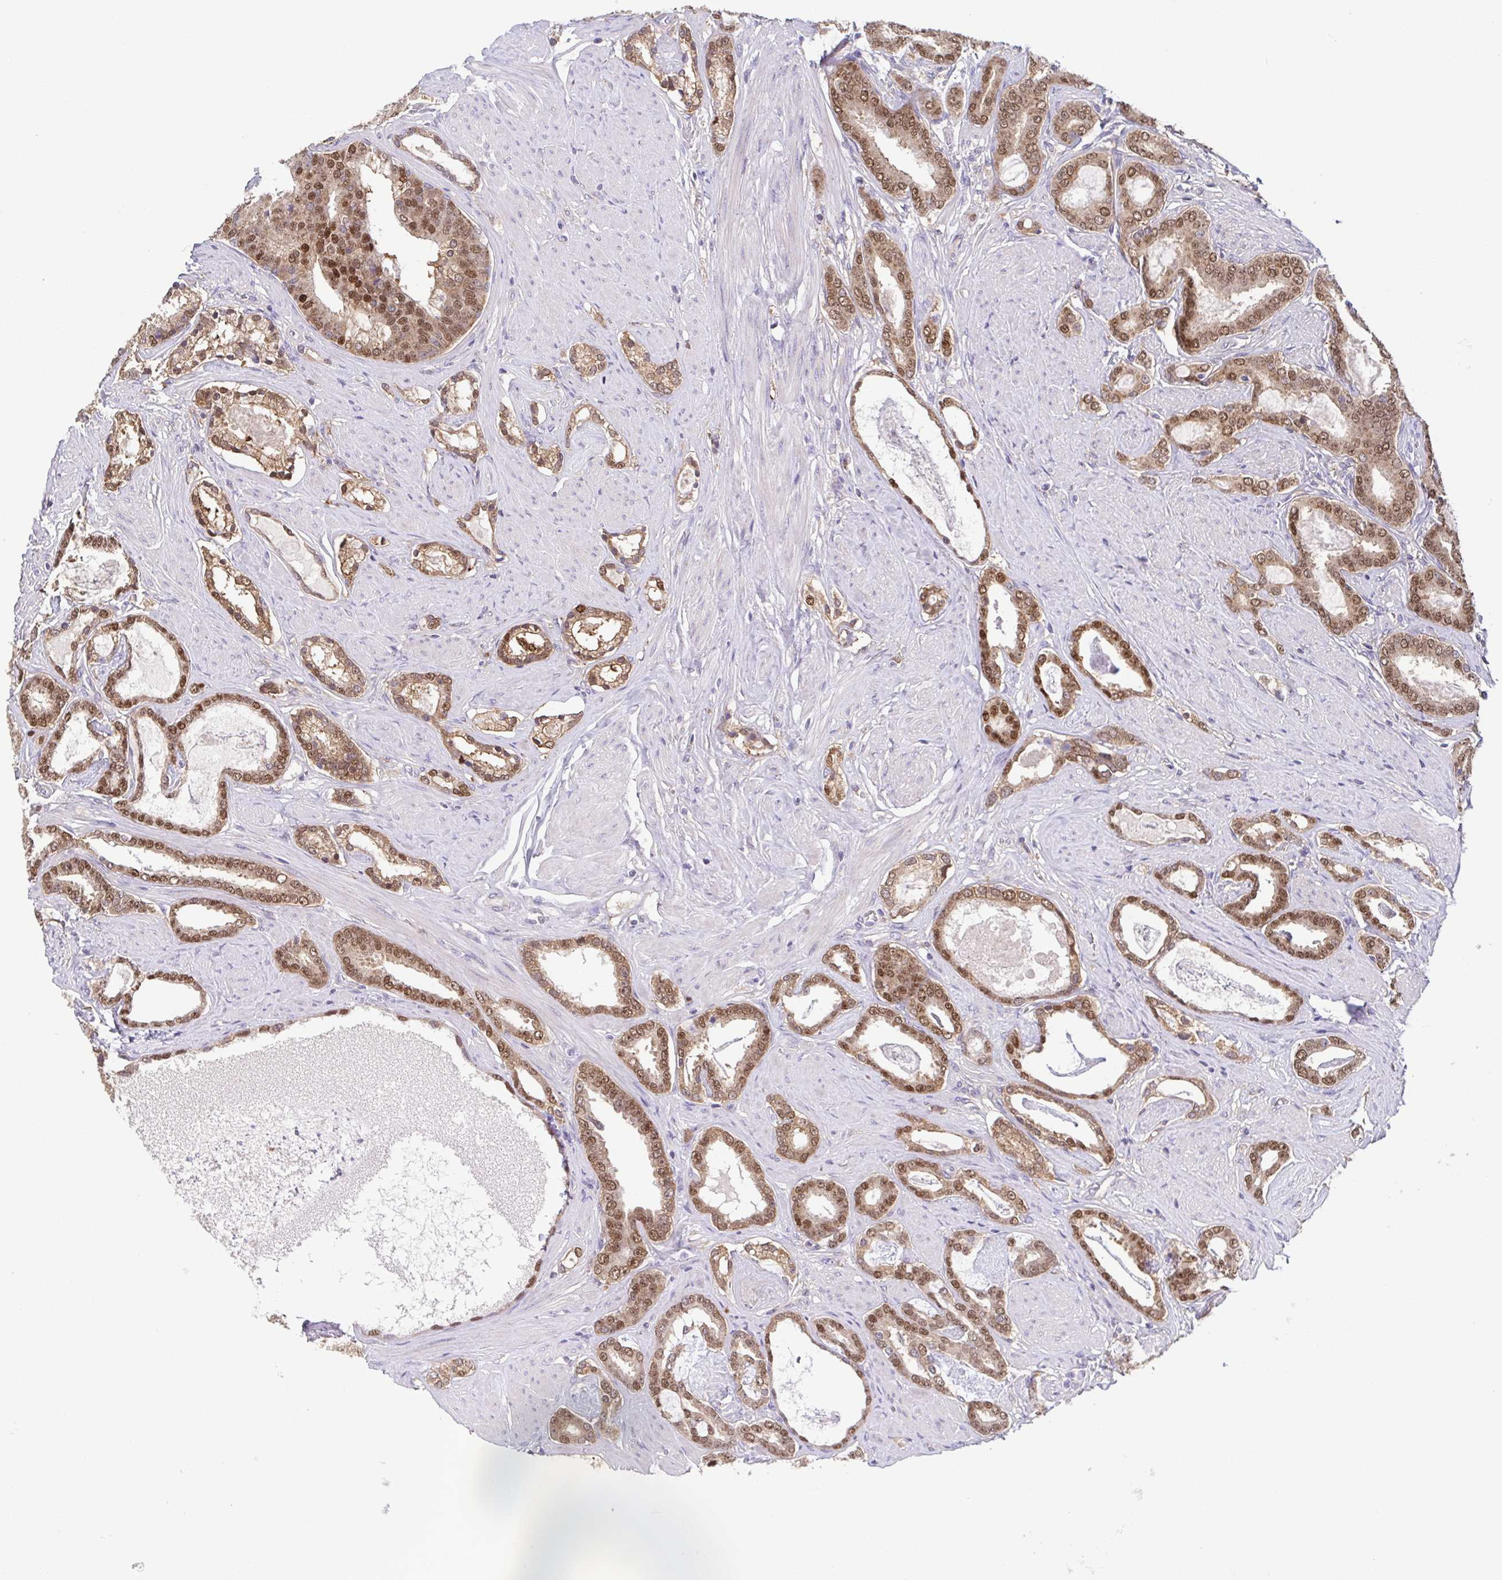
{"staining": {"intensity": "moderate", "quantity": ">75%", "location": "nuclear"}, "tissue": "prostate cancer", "cell_type": "Tumor cells", "image_type": "cancer", "snomed": [{"axis": "morphology", "description": "Adenocarcinoma, High grade"}, {"axis": "topography", "description": "Prostate"}], "caption": "Moderate nuclear staining is present in about >75% of tumor cells in prostate cancer. (Stains: DAB (3,3'-diaminobenzidine) in brown, nuclei in blue, Microscopy: brightfield microscopy at high magnification).", "gene": "UBE2Q1", "patient": {"sex": "male", "age": 63}}